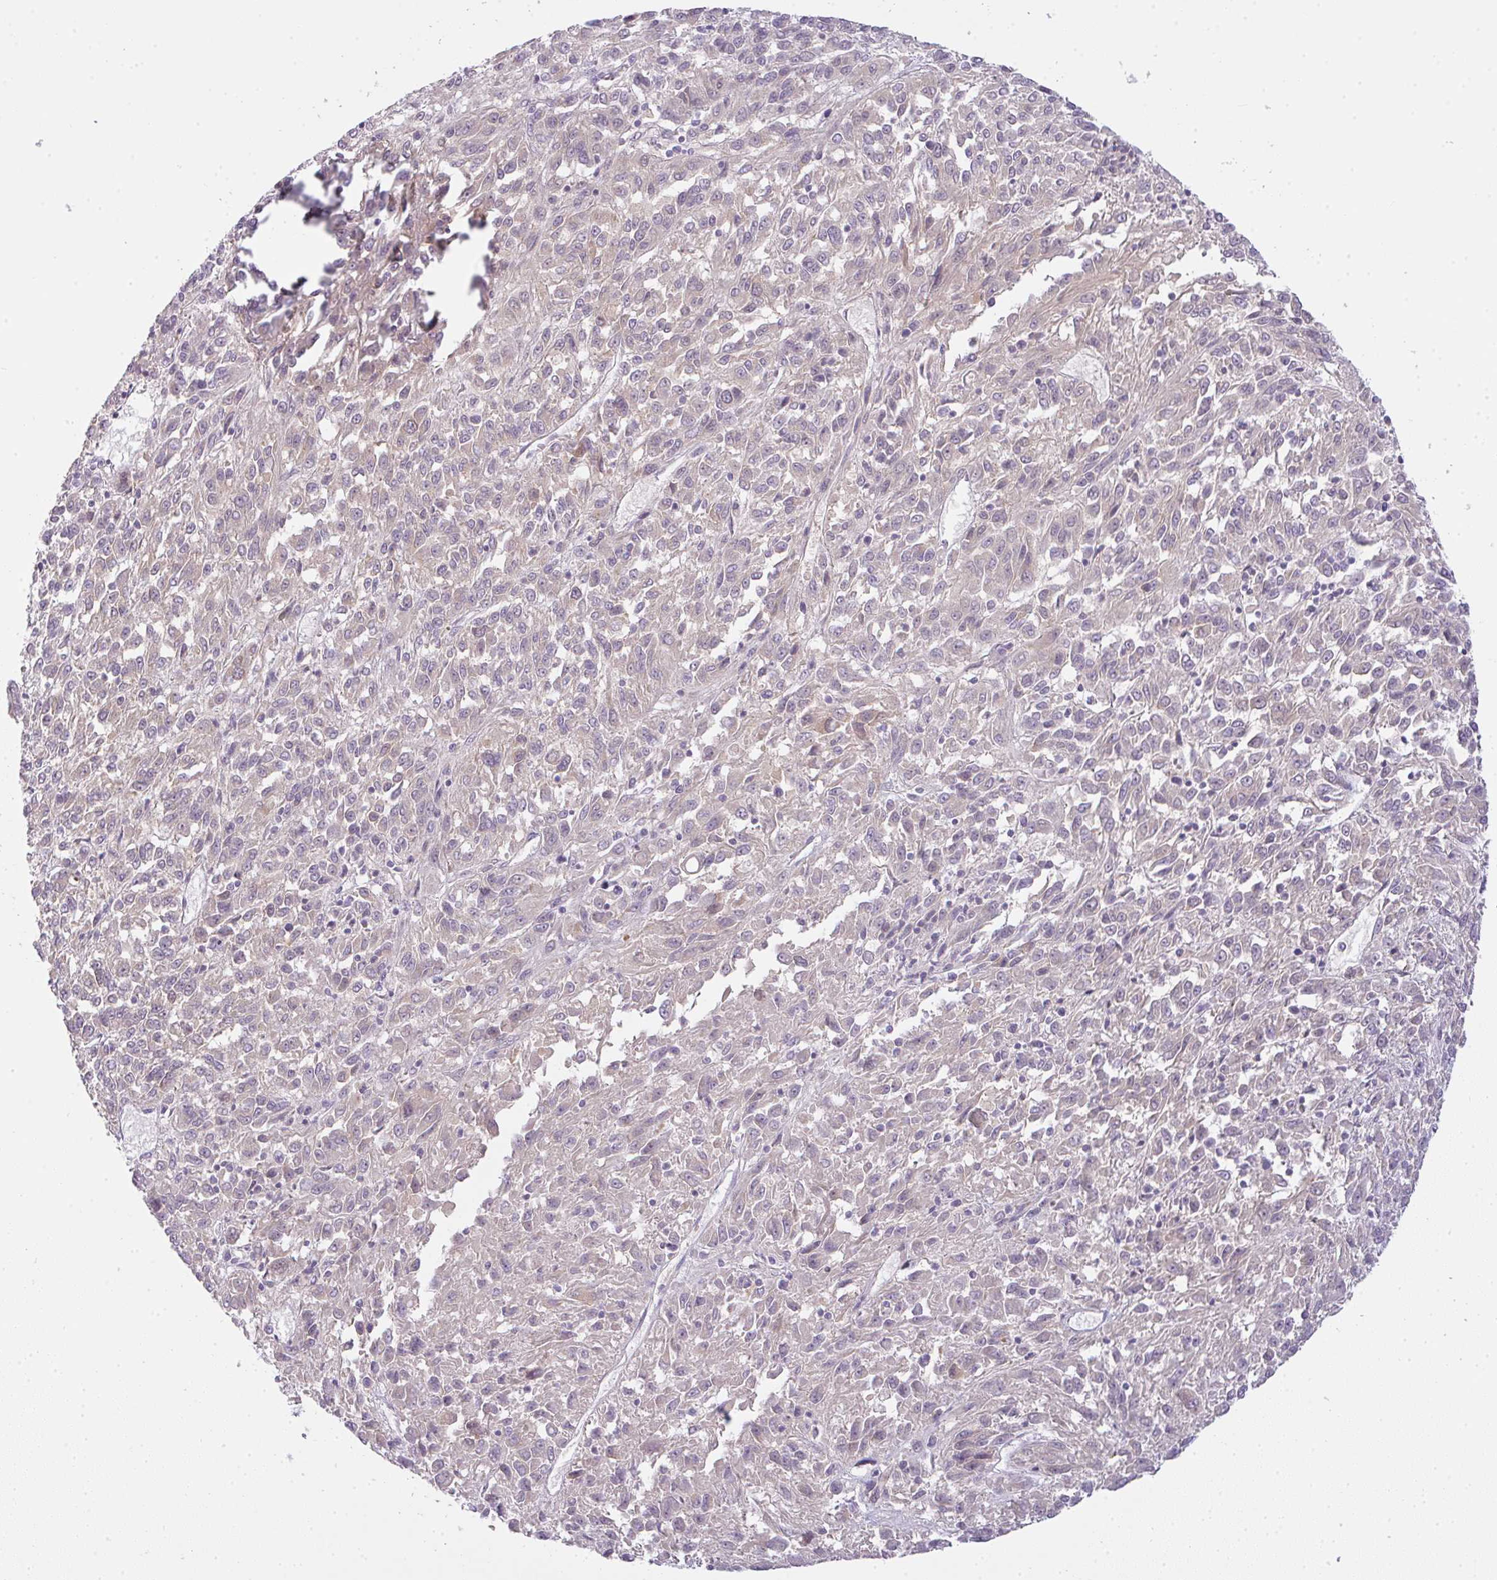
{"staining": {"intensity": "negative", "quantity": "none", "location": "none"}, "tissue": "melanoma", "cell_type": "Tumor cells", "image_type": "cancer", "snomed": [{"axis": "morphology", "description": "Malignant melanoma, Metastatic site"}, {"axis": "topography", "description": "Lung"}], "caption": "This is a histopathology image of IHC staining of malignant melanoma (metastatic site), which shows no expression in tumor cells.", "gene": "CSE1L", "patient": {"sex": "male", "age": 64}}